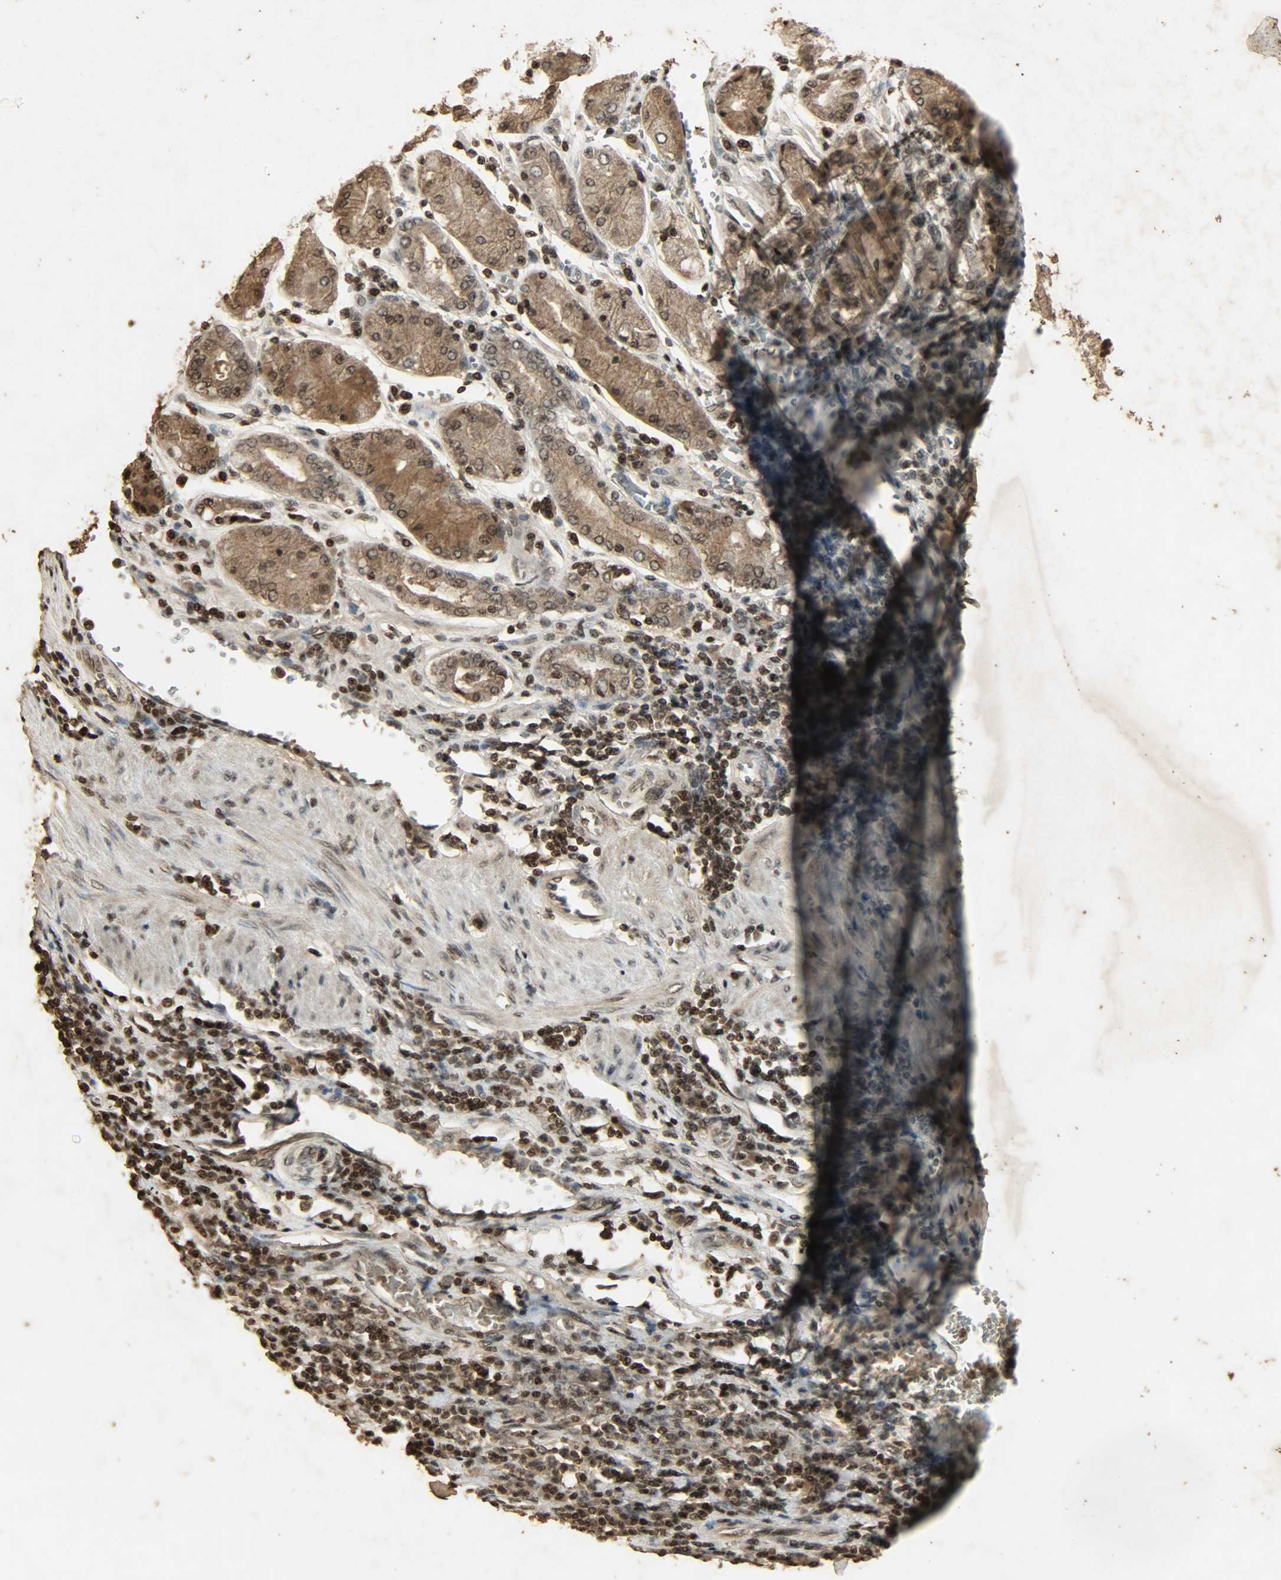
{"staining": {"intensity": "moderate", "quantity": ">75%", "location": "cytoplasmic/membranous,nuclear"}, "tissue": "stomach cancer", "cell_type": "Tumor cells", "image_type": "cancer", "snomed": [{"axis": "morphology", "description": "Normal tissue, NOS"}, {"axis": "morphology", "description": "Adenocarcinoma, NOS"}, {"axis": "topography", "description": "Stomach, upper"}, {"axis": "topography", "description": "Stomach"}], "caption": "Tumor cells show medium levels of moderate cytoplasmic/membranous and nuclear expression in about >75% of cells in human stomach adenocarcinoma. (DAB = brown stain, brightfield microscopy at high magnification).", "gene": "PPP3R1", "patient": {"sex": "male", "age": 59}}